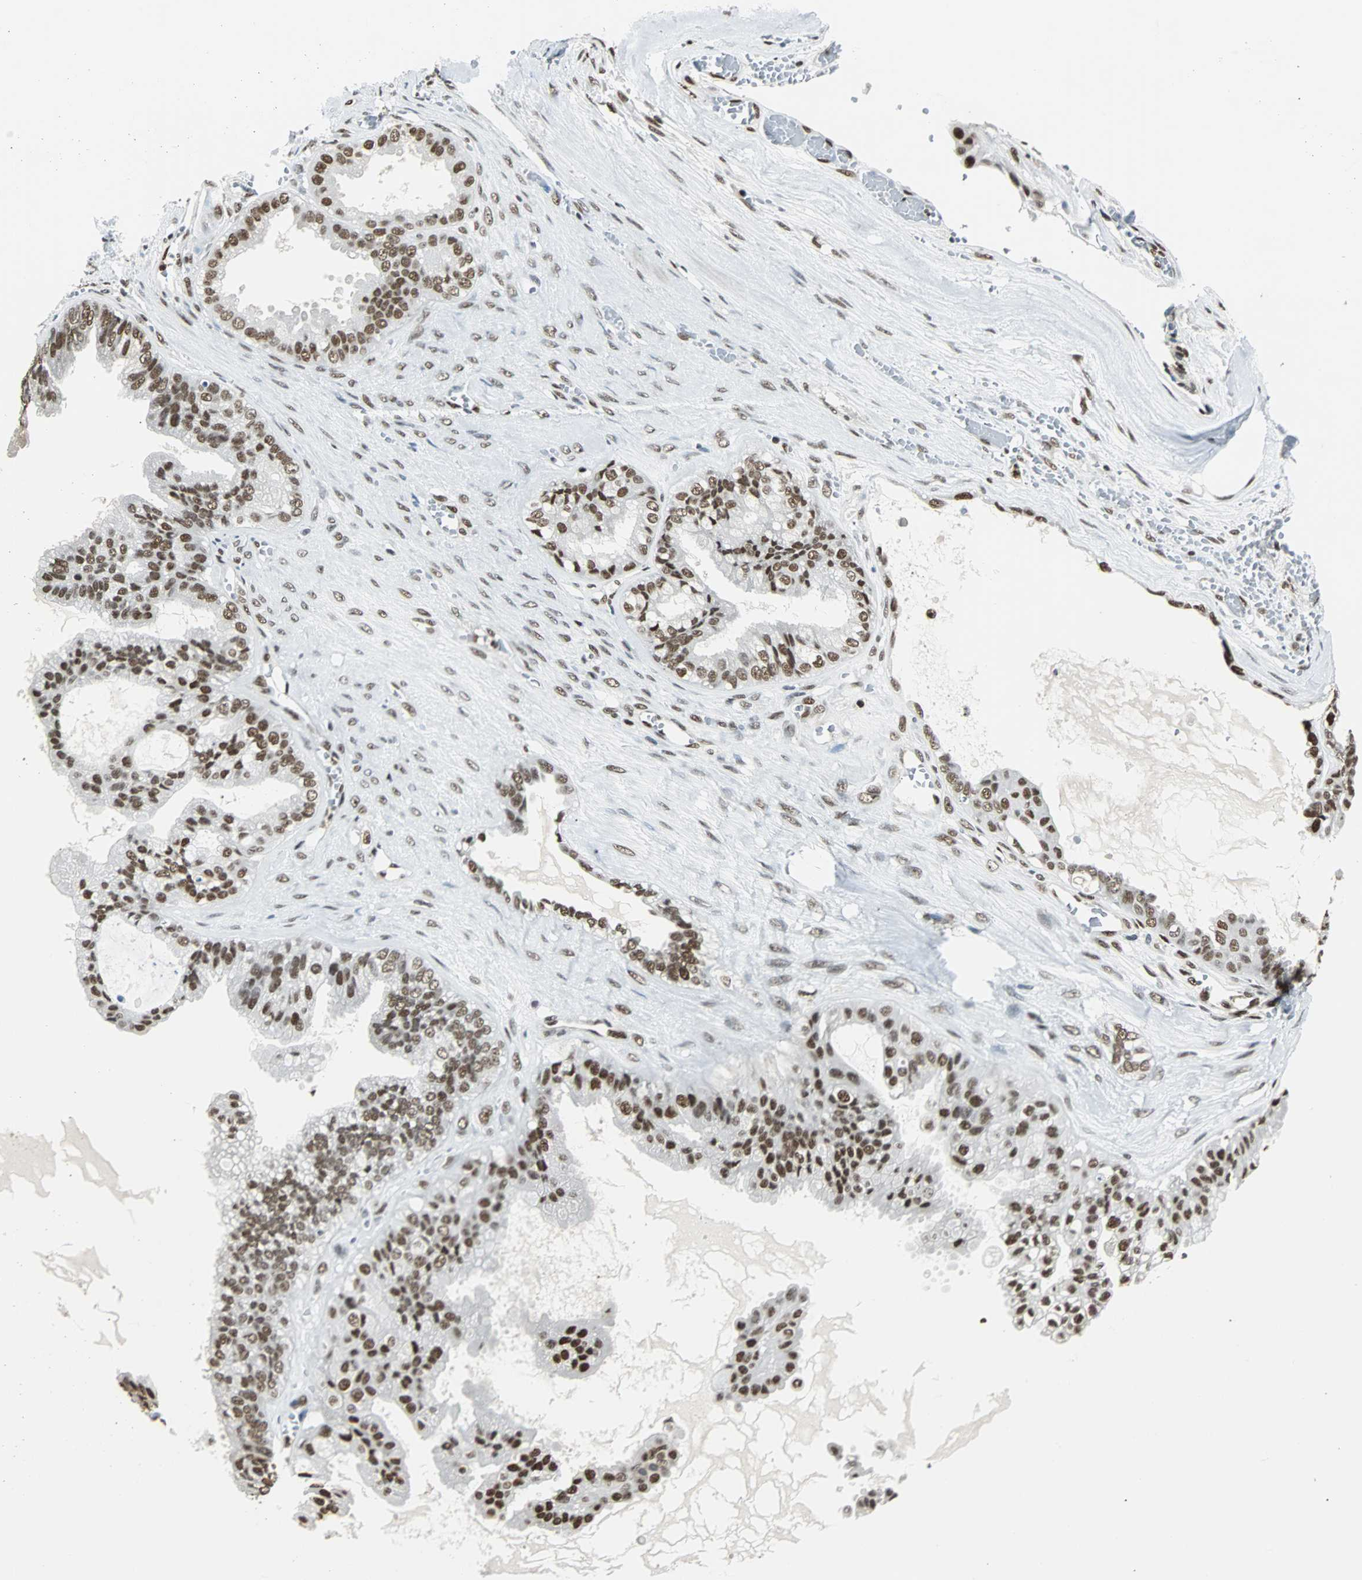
{"staining": {"intensity": "moderate", "quantity": ">75%", "location": "nuclear"}, "tissue": "ovarian cancer", "cell_type": "Tumor cells", "image_type": "cancer", "snomed": [{"axis": "morphology", "description": "Carcinoma, NOS"}, {"axis": "morphology", "description": "Carcinoma, endometroid"}, {"axis": "topography", "description": "Ovary"}], "caption": "Brown immunohistochemical staining in human ovarian cancer (endometroid carcinoma) demonstrates moderate nuclear expression in approximately >75% of tumor cells. (Brightfield microscopy of DAB IHC at high magnification).", "gene": "XRCC4", "patient": {"sex": "female", "age": 50}}